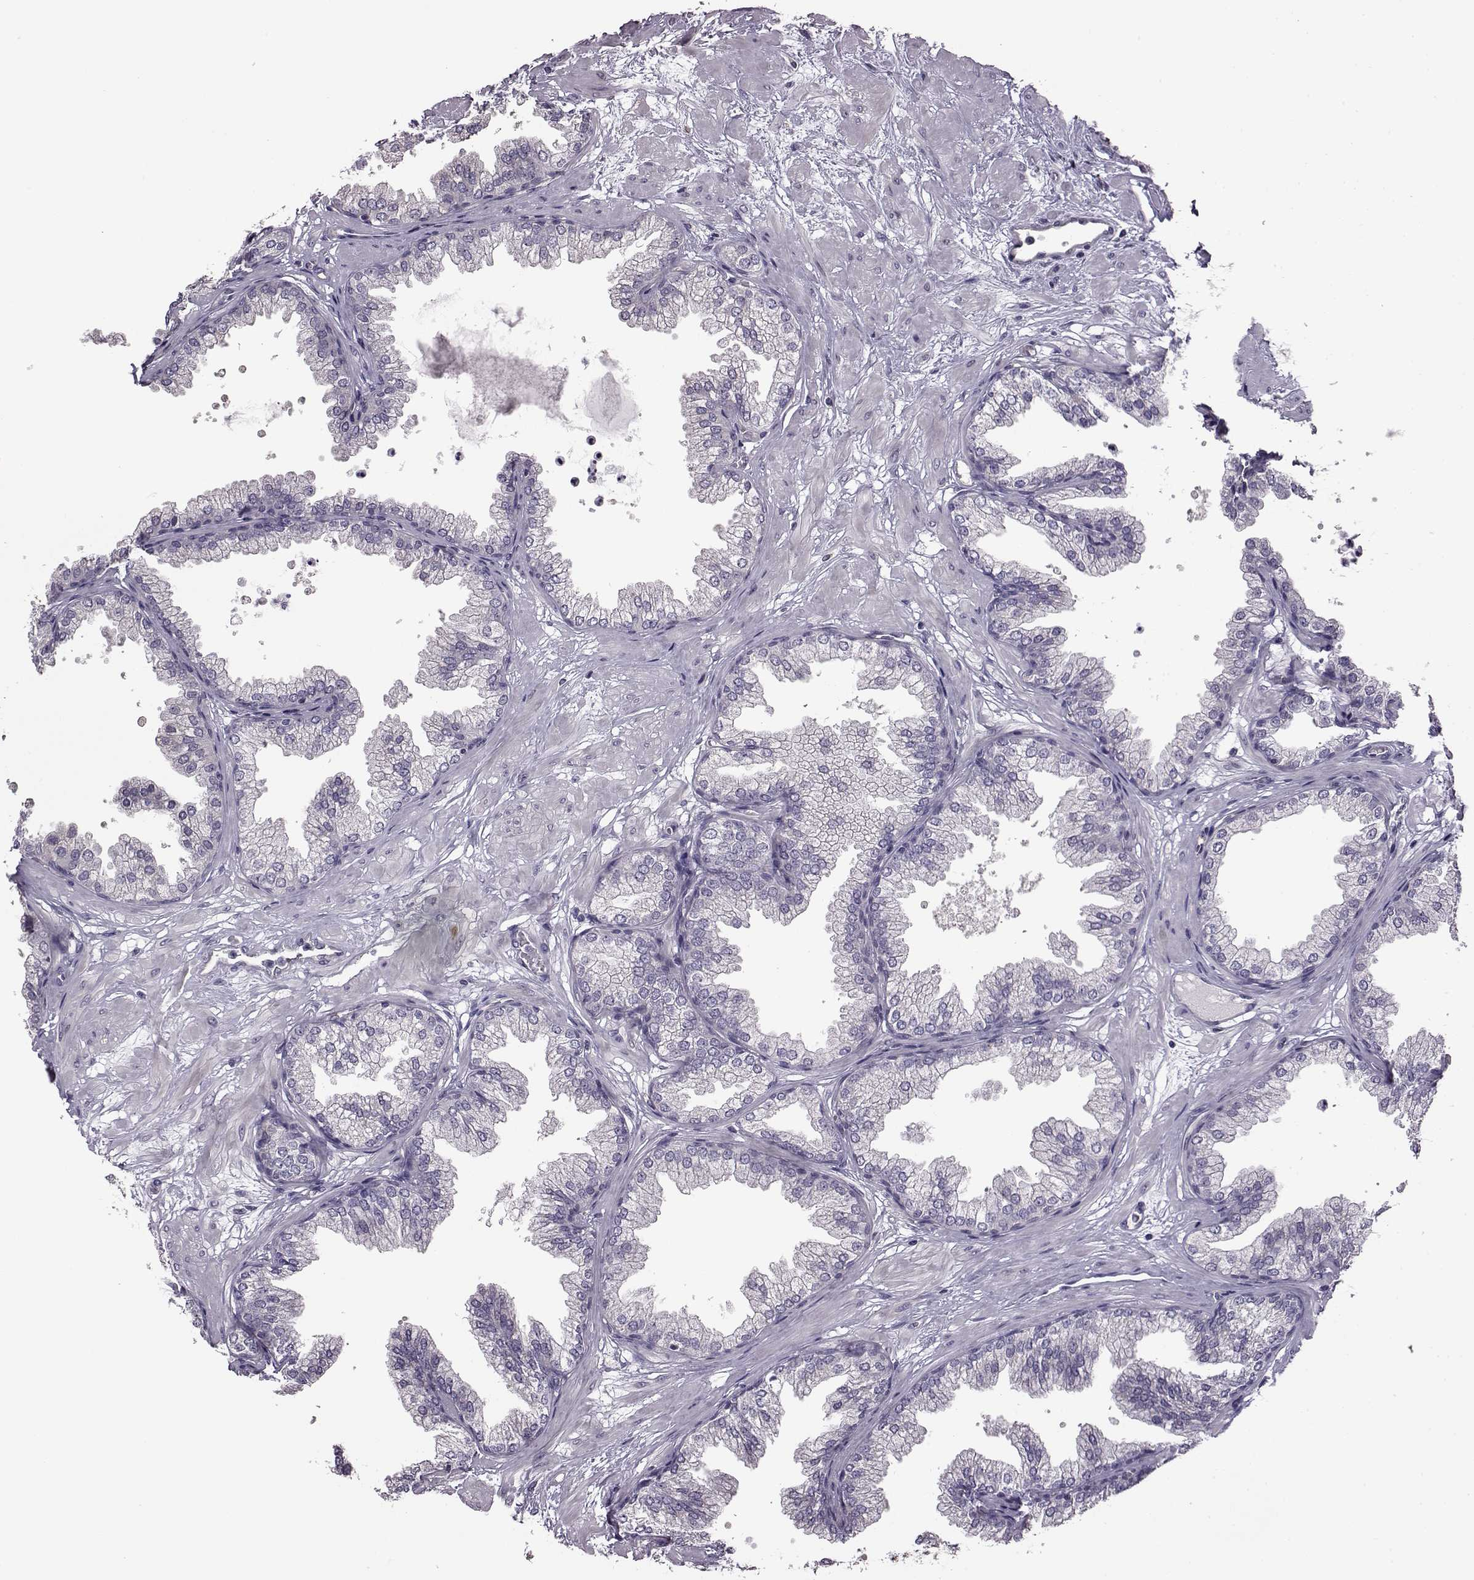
{"staining": {"intensity": "negative", "quantity": "none", "location": "none"}, "tissue": "prostate", "cell_type": "Glandular cells", "image_type": "normal", "snomed": [{"axis": "morphology", "description": "Normal tissue, NOS"}, {"axis": "topography", "description": "Prostate"}], "caption": "Immunohistochemical staining of unremarkable prostate exhibits no significant staining in glandular cells.", "gene": "EDDM3B", "patient": {"sex": "male", "age": 37}}